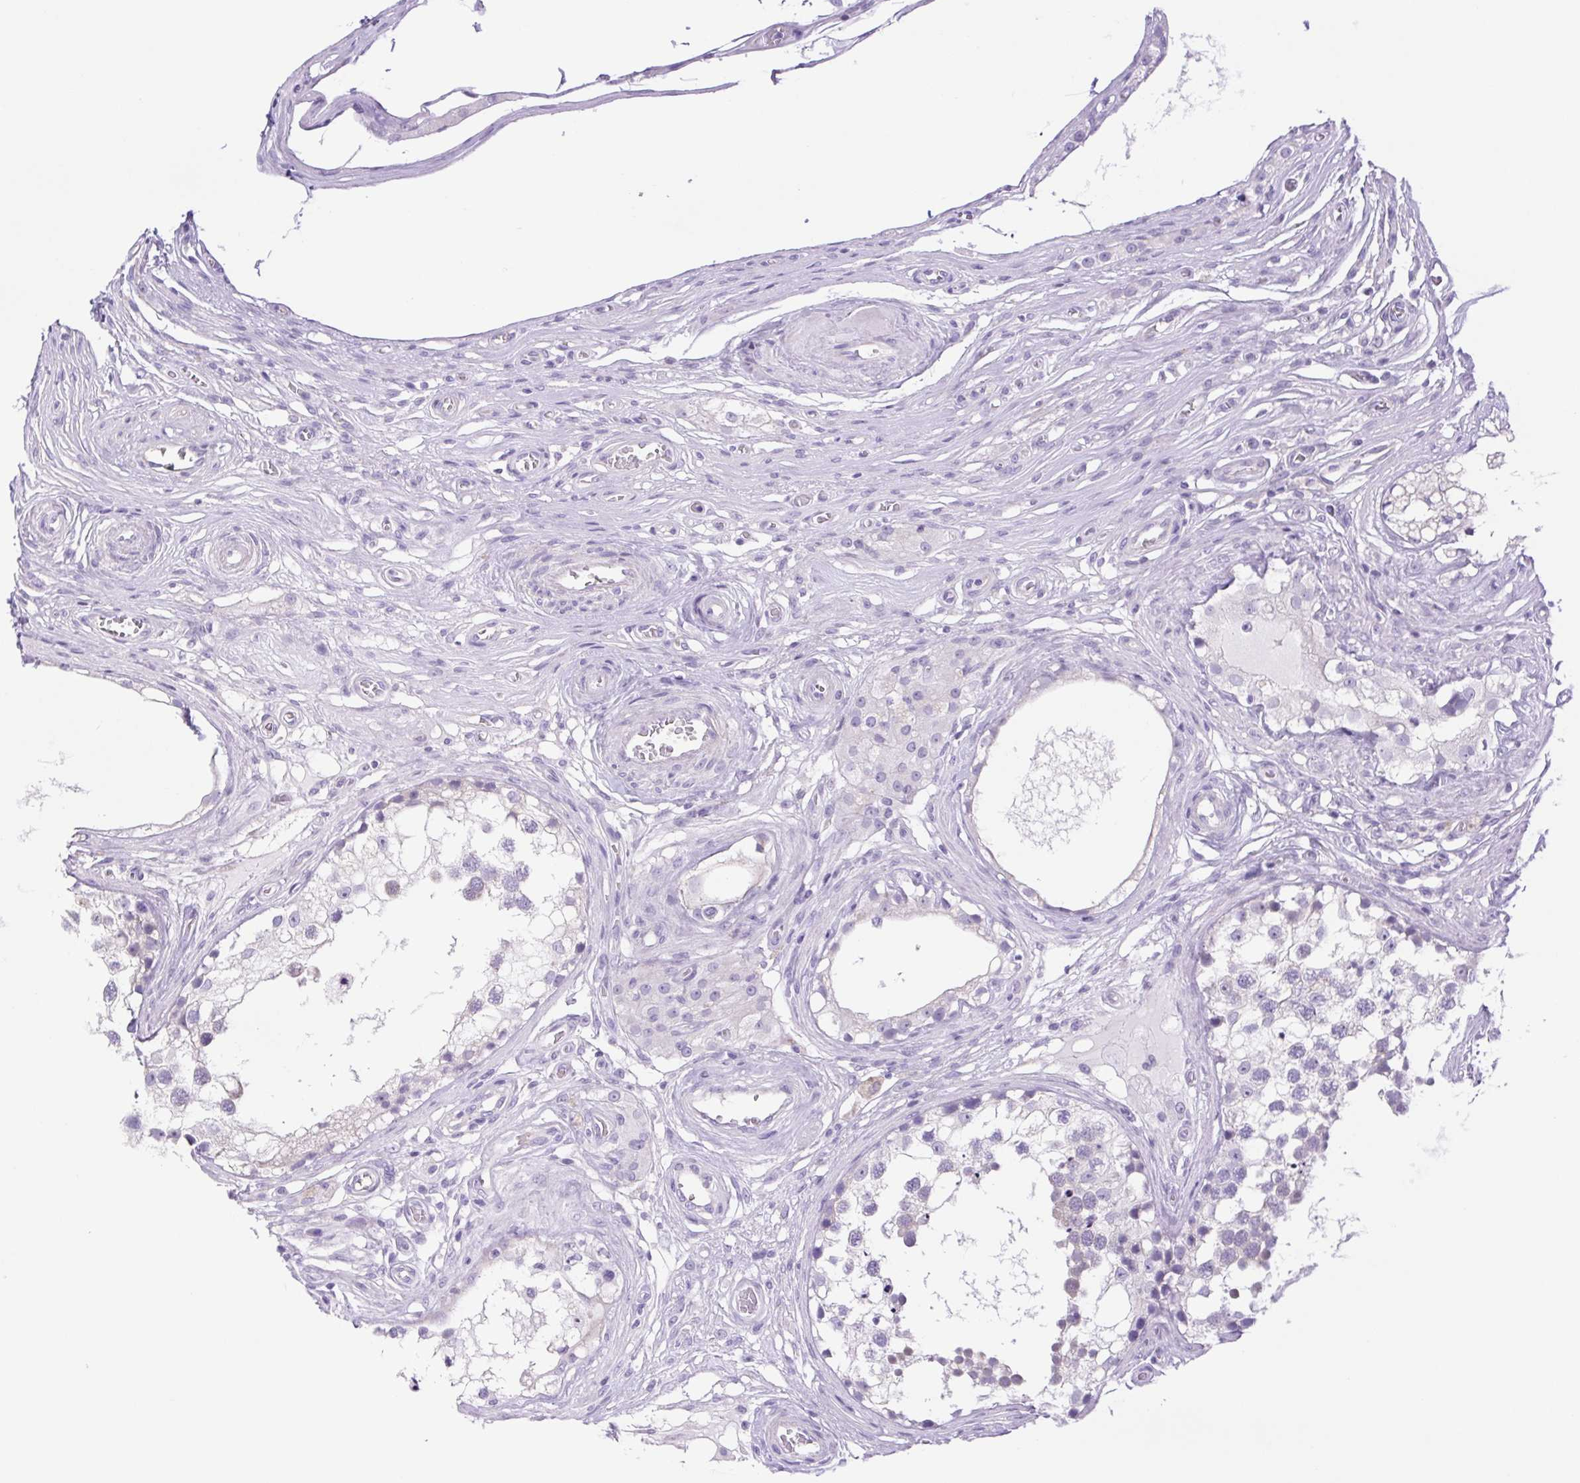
{"staining": {"intensity": "negative", "quantity": "none", "location": "none"}, "tissue": "testis", "cell_type": "Cells in seminiferous ducts", "image_type": "normal", "snomed": [{"axis": "morphology", "description": "Normal tissue, NOS"}, {"axis": "morphology", "description": "Seminoma, NOS"}, {"axis": "topography", "description": "Testis"}], "caption": "Immunohistochemistry (IHC) of unremarkable testis exhibits no positivity in cells in seminiferous ducts.", "gene": "CDSN", "patient": {"sex": "male", "age": 65}}